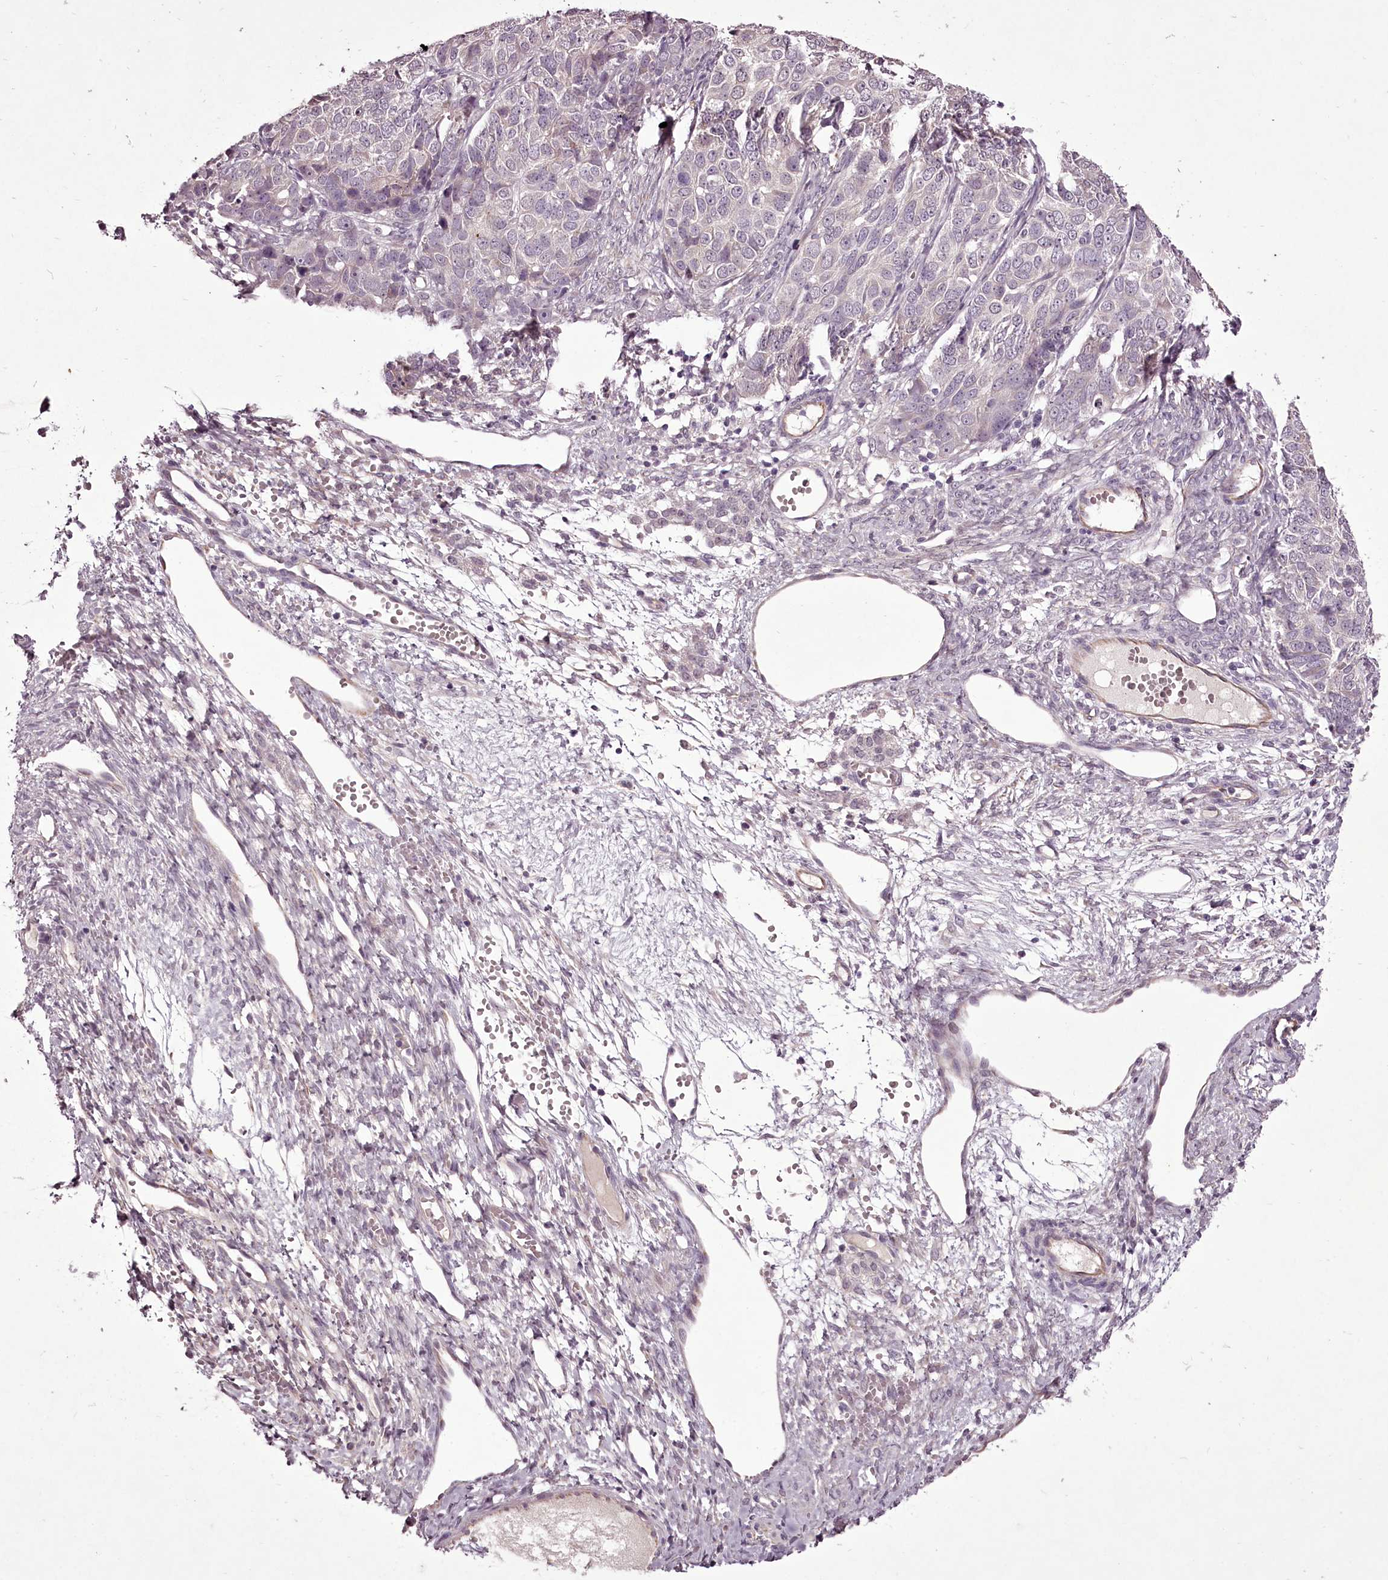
{"staining": {"intensity": "negative", "quantity": "none", "location": "none"}, "tissue": "ovarian cancer", "cell_type": "Tumor cells", "image_type": "cancer", "snomed": [{"axis": "morphology", "description": "Carcinoma, endometroid"}, {"axis": "topography", "description": "Ovary"}], "caption": "Ovarian cancer (endometroid carcinoma) was stained to show a protein in brown. There is no significant positivity in tumor cells.", "gene": "C1orf56", "patient": {"sex": "female", "age": 51}}